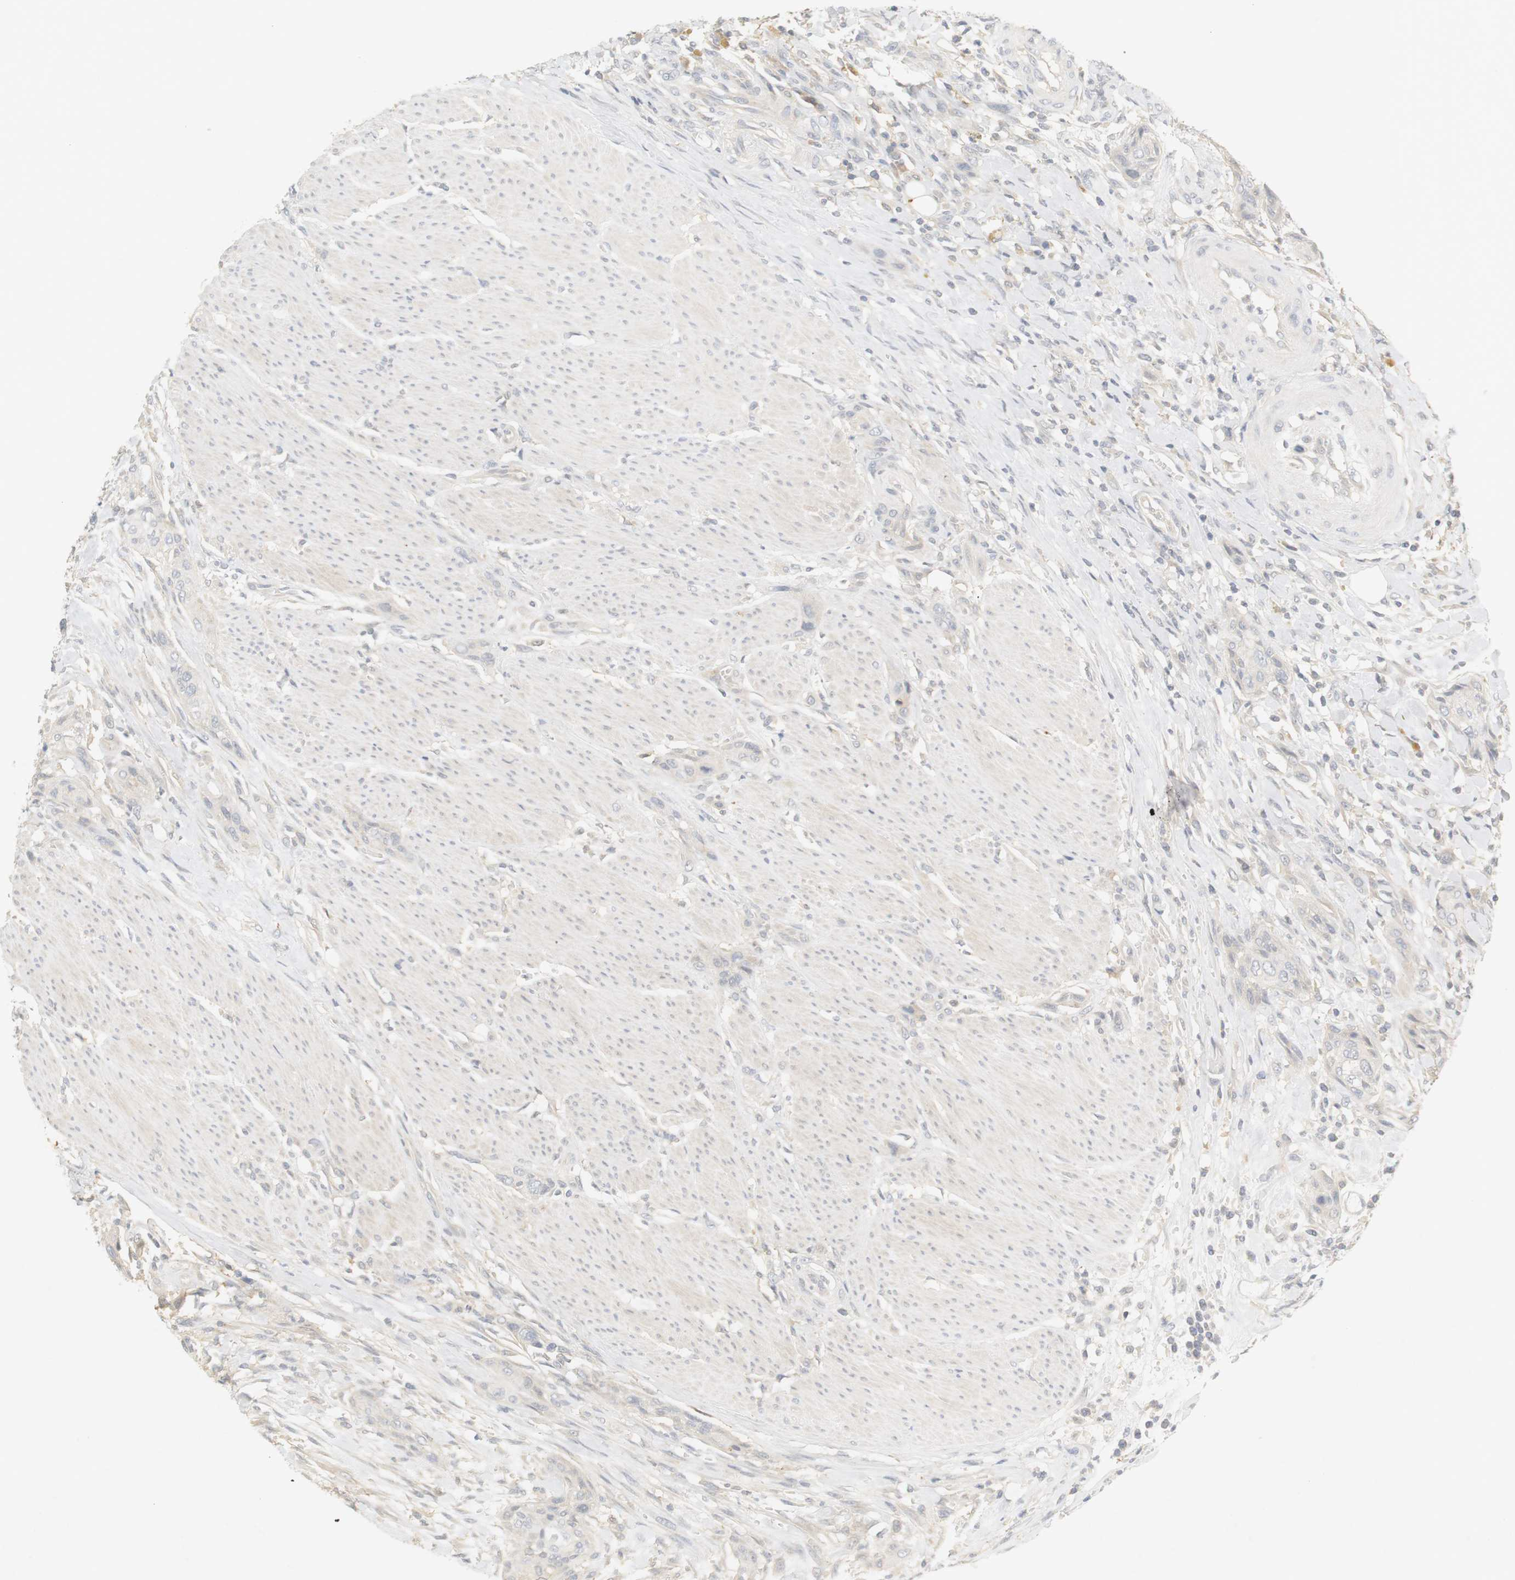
{"staining": {"intensity": "weak", "quantity": "<25%", "location": "cytoplasmic/membranous"}, "tissue": "urothelial cancer", "cell_type": "Tumor cells", "image_type": "cancer", "snomed": [{"axis": "morphology", "description": "Urothelial carcinoma, High grade"}, {"axis": "topography", "description": "Urinary bladder"}], "caption": "This is an immunohistochemistry (IHC) image of human high-grade urothelial carcinoma. There is no positivity in tumor cells.", "gene": "RTN3", "patient": {"sex": "male", "age": 35}}